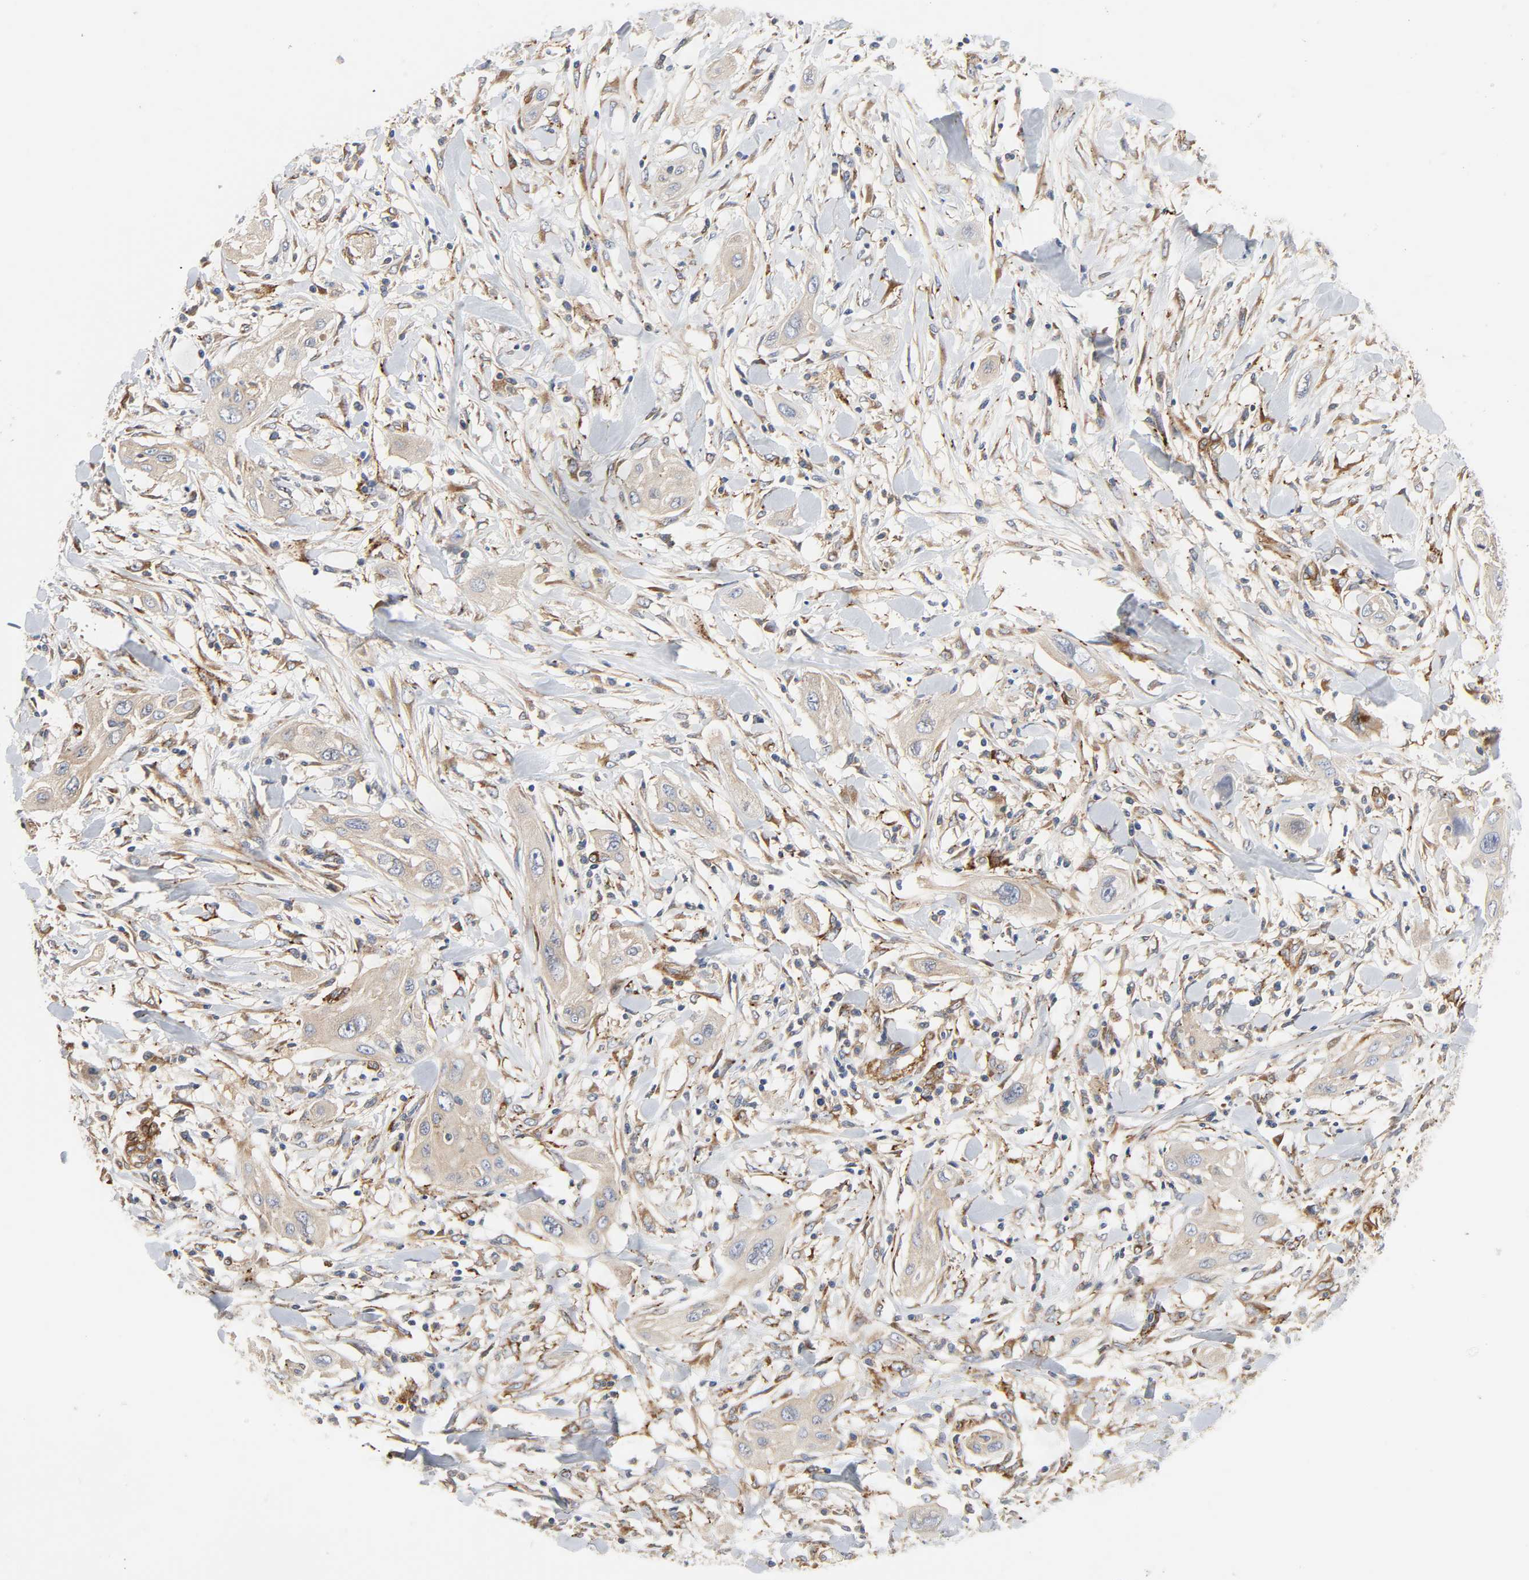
{"staining": {"intensity": "weak", "quantity": "25%-75%", "location": "cytoplasmic/membranous"}, "tissue": "lung cancer", "cell_type": "Tumor cells", "image_type": "cancer", "snomed": [{"axis": "morphology", "description": "Squamous cell carcinoma, NOS"}, {"axis": "topography", "description": "Lung"}], "caption": "Protein expression analysis of lung cancer (squamous cell carcinoma) displays weak cytoplasmic/membranous staining in about 25%-75% of tumor cells. The staining was performed using DAB, with brown indicating positive protein expression. Nuclei are stained blue with hematoxylin.", "gene": "ARHGAP1", "patient": {"sex": "female", "age": 47}}